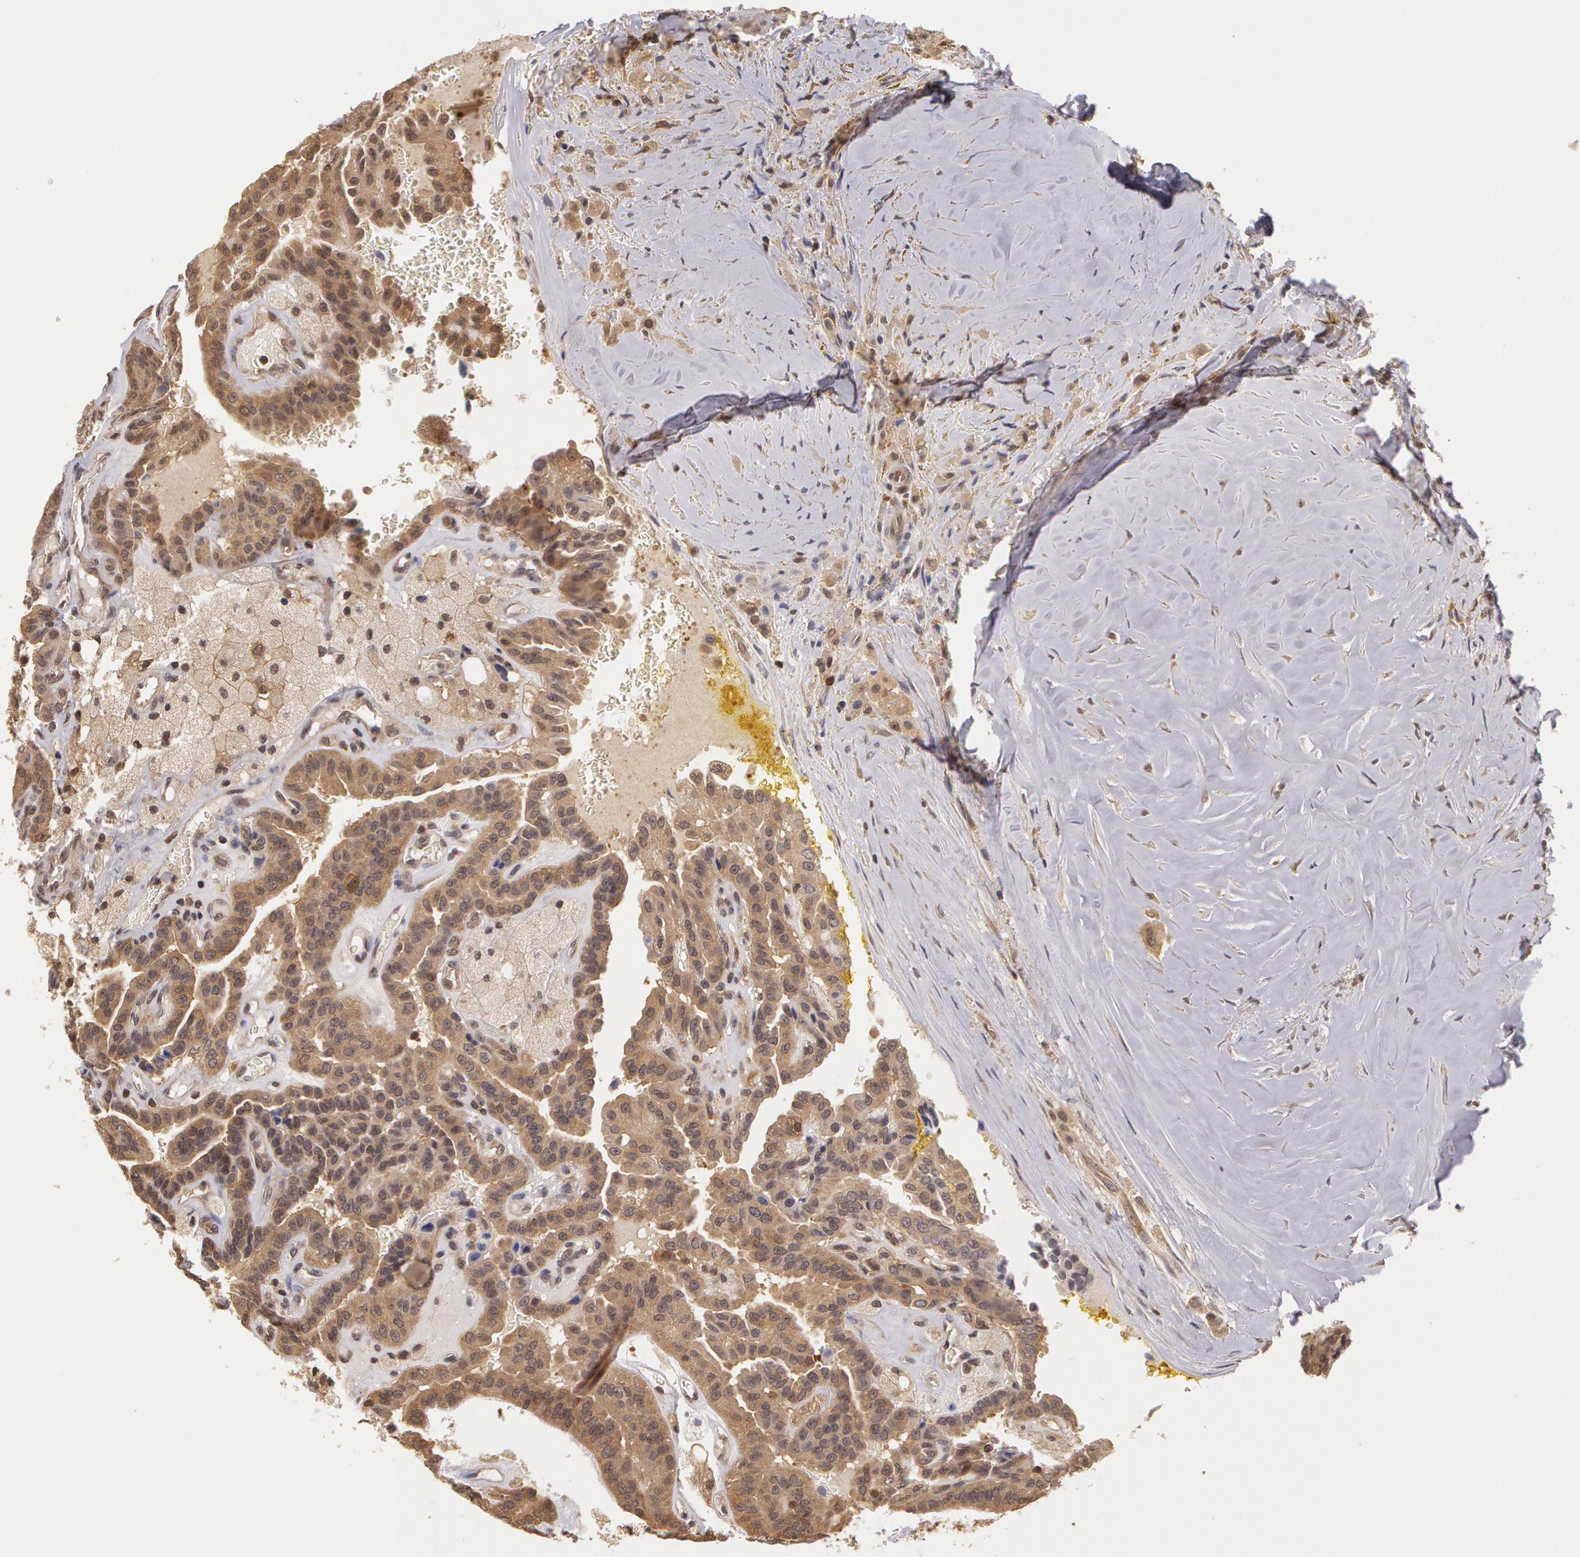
{"staining": {"intensity": "weak", "quantity": ">75%", "location": "cytoplasmic/membranous"}, "tissue": "thyroid cancer", "cell_type": "Tumor cells", "image_type": "cancer", "snomed": [{"axis": "morphology", "description": "Papillary adenocarcinoma, NOS"}, {"axis": "topography", "description": "Thyroid gland"}], "caption": "Immunohistochemistry (IHC) of human thyroid cancer displays low levels of weak cytoplasmic/membranous staining in approximately >75% of tumor cells.", "gene": "AHSA1", "patient": {"sex": "male", "age": 87}}